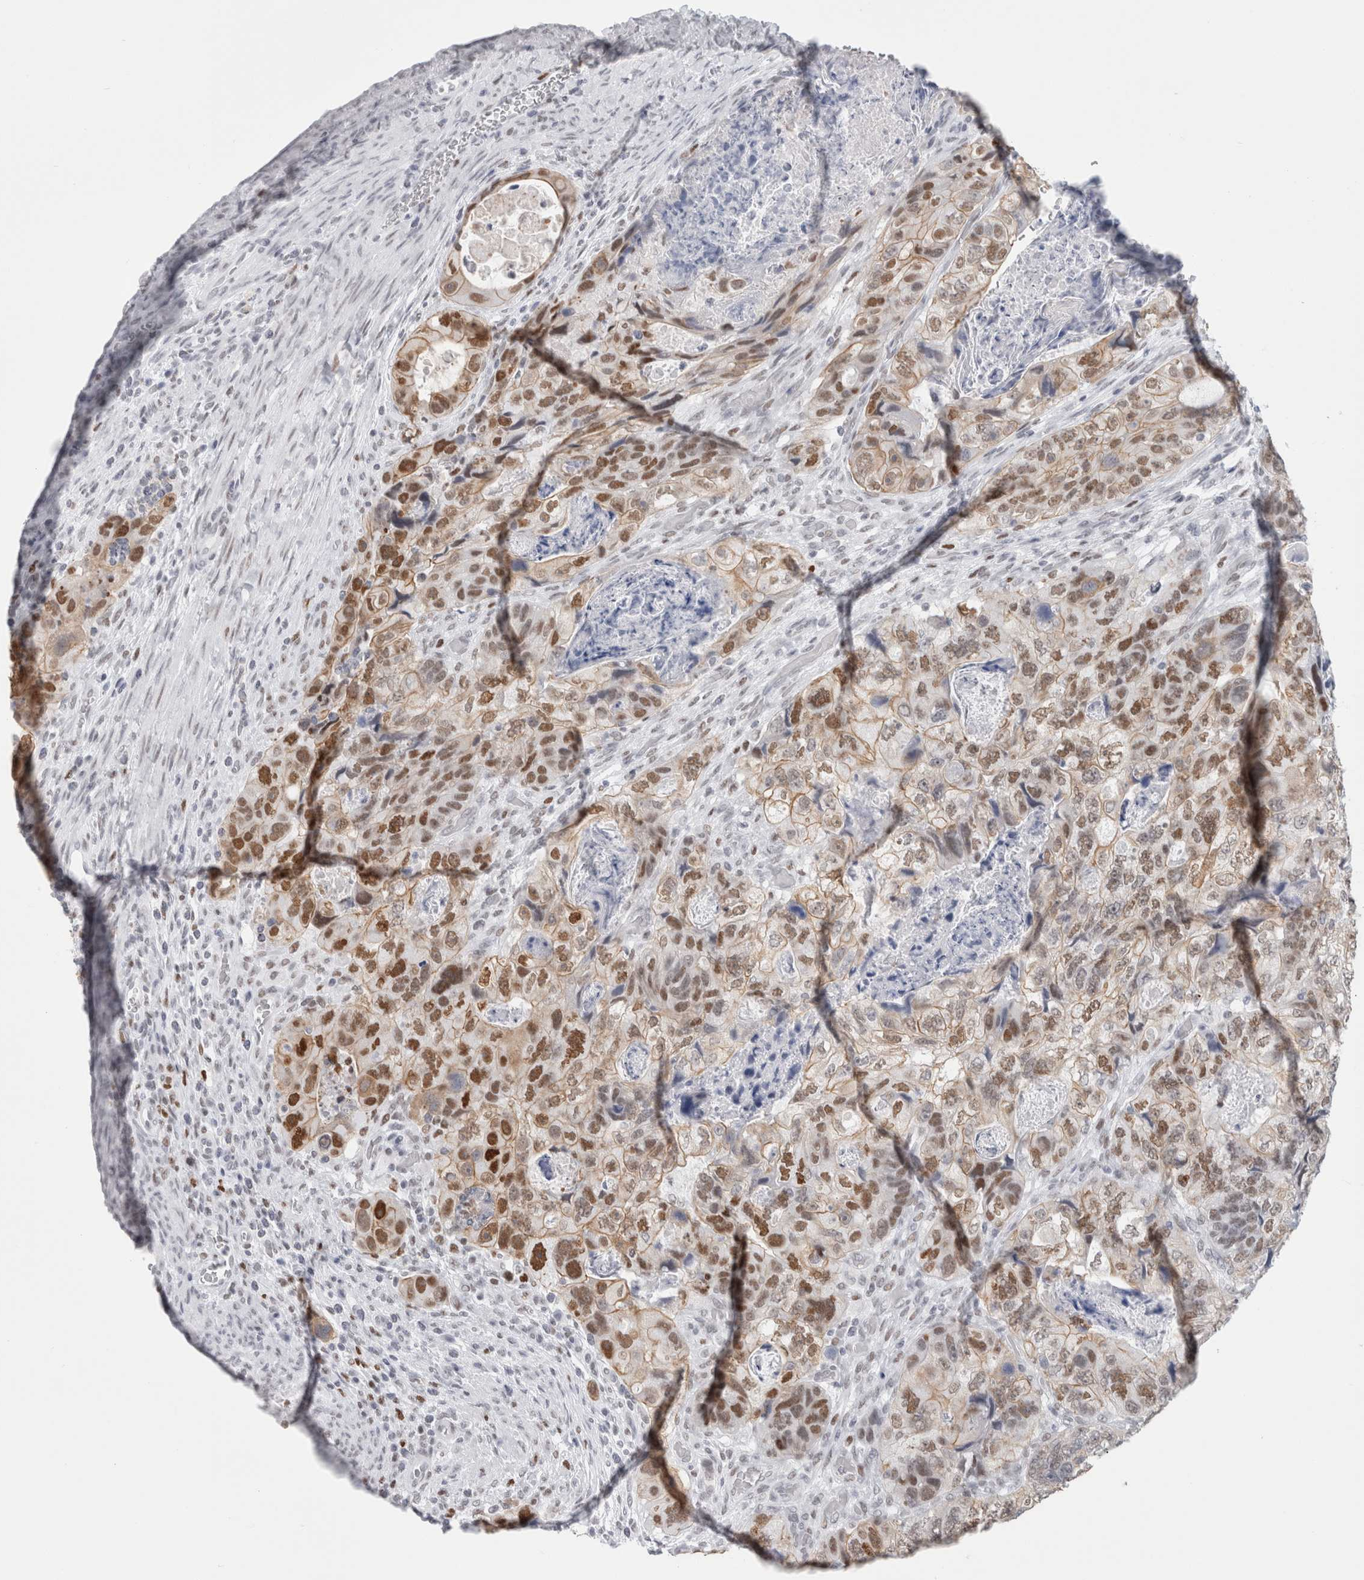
{"staining": {"intensity": "moderate", "quantity": ">75%", "location": "cytoplasmic/membranous,nuclear"}, "tissue": "colorectal cancer", "cell_type": "Tumor cells", "image_type": "cancer", "snomed": [{"axis": "morphology", "description": "Adenocarcinoma, NOS"}, {"axis": "topography", "description": "Rectum"}], "caption": "Human colorectal adenocarcinoma stained with a brown dye reveals moderate cytoplasmic/membranous and nuclear positive staining in about >75% of tumor cells.", "gene": "SMARCC1", "patient": {"sex": "male", "age": 59}}